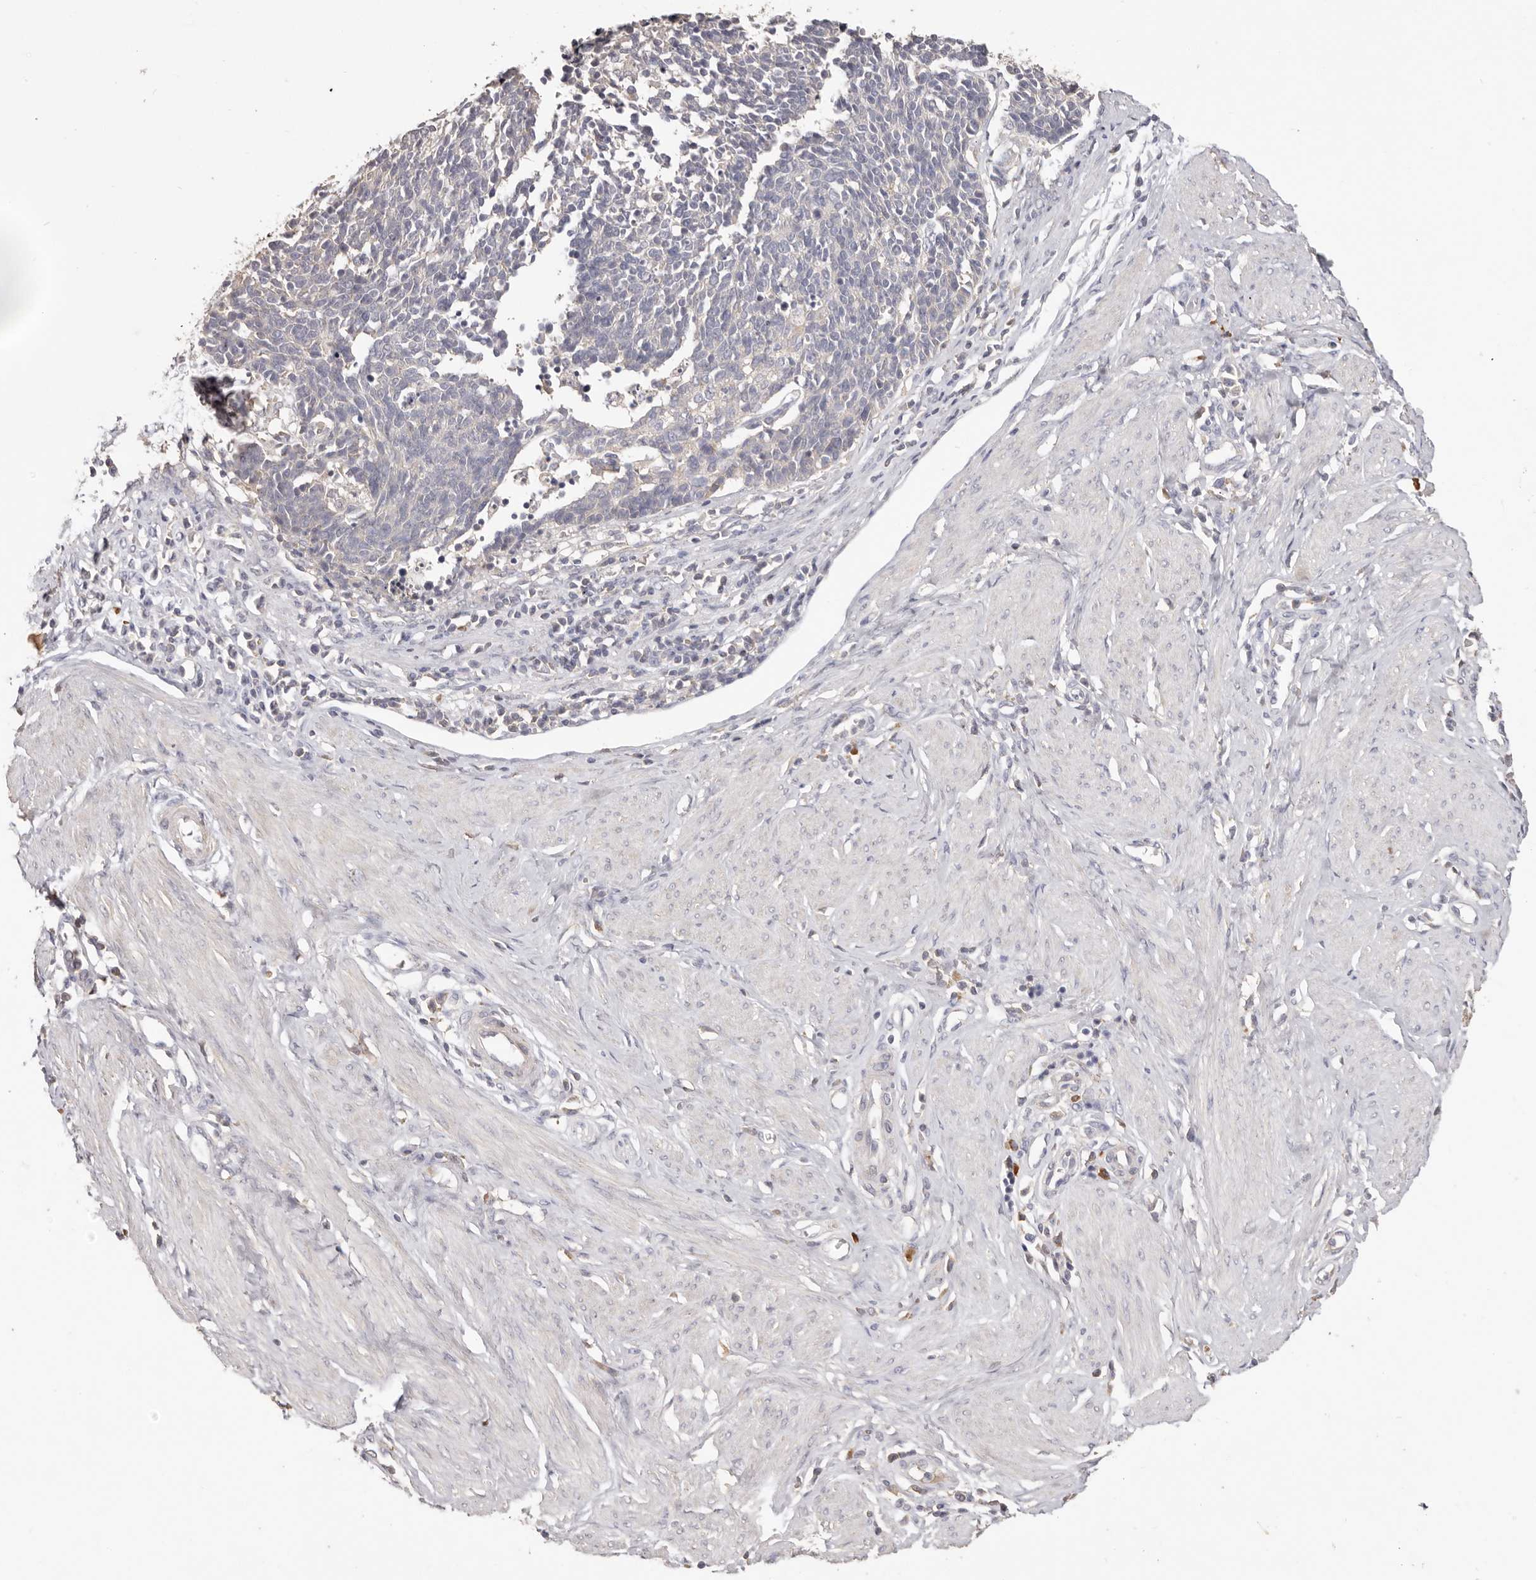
{"staining": {"intensity": "negative", "quantity": "none", "location": "none"}, "tissue": "cervical cancer", "cell_type": "Tumor cells", "image_type": "cancer", "snomed": [{"axis": "morphology", "description": "Normal tissue, NOS"}, {"axis": "morphology", "description": "Squamous cell carcinoma, NOS"}, {"axis": "topography", "description": "Cervix"}], "caption": "Immunohistochemical staining of cervical cancer reveals no significant staining in tumor cells.", "gene": "HCAR2", "patient": {"sex": "female", "age": 35}}